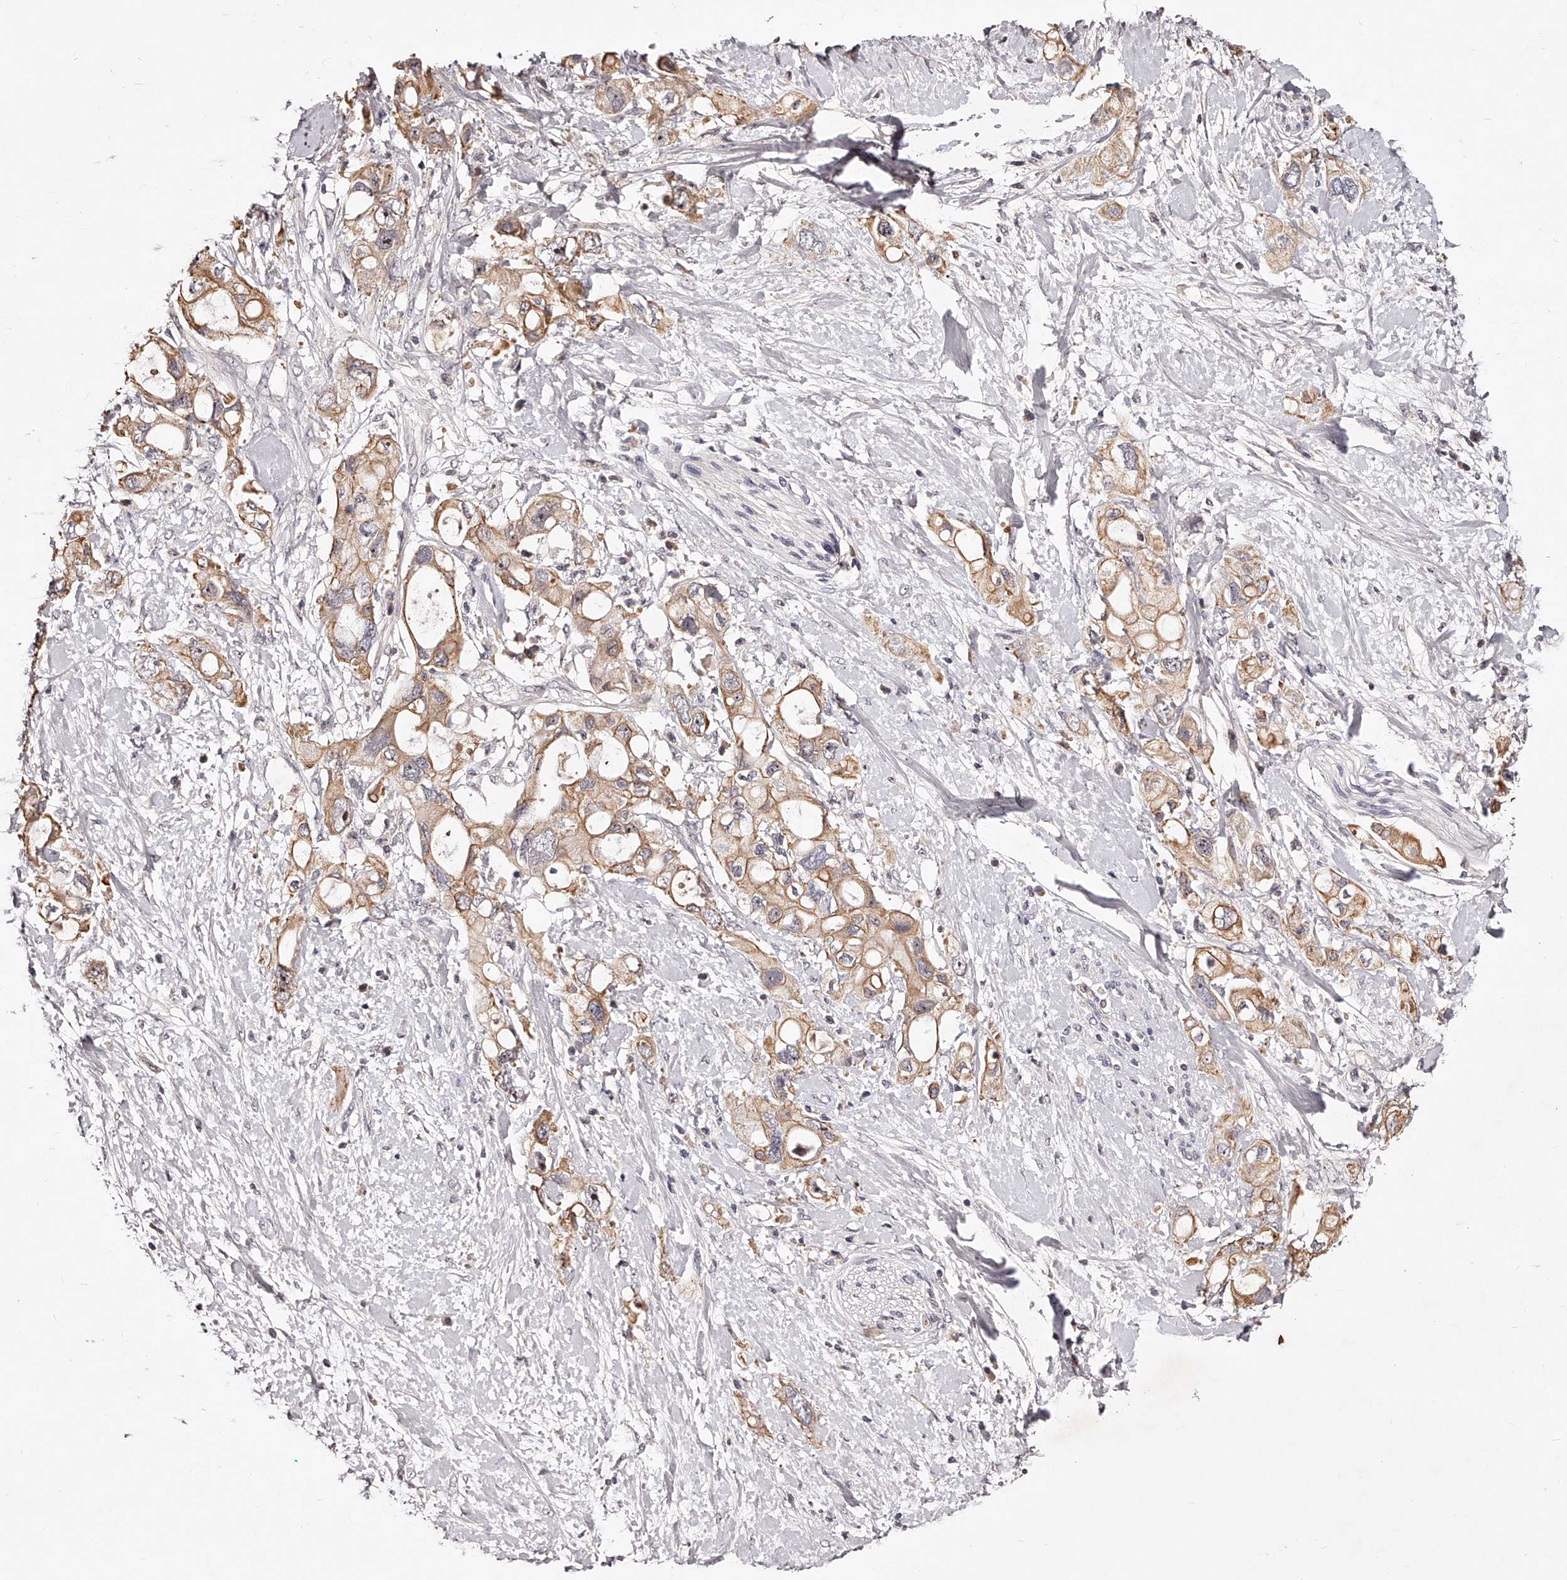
{"staining": {"intensity": "moderate", "quantity": ">75%", "location": "cytoplasmic/membranous"}, "tissue": "pancreatic cancer", "cell_type": "Tumor cells", "image_type": "cancer", "snomed": [{"axis": "morphology", "description": "Adenocarcinoma, NOS"}, {"axis": "topography", "description": "Pancreas"}], "caption": "Immunohistochemistry micrograph of neoplastic tissue: pancreatic cancer (adenocarcinoma) stained using immunohistochemistry exhibits medium levels of moderate protein expression localized specifically in the cytoplasmic/membranous of tumor cells, appearing as a cytoplasmic/membranous brown color.", "gene": "PHACTR1", "patient": {"sex": "female", "age": 56}}